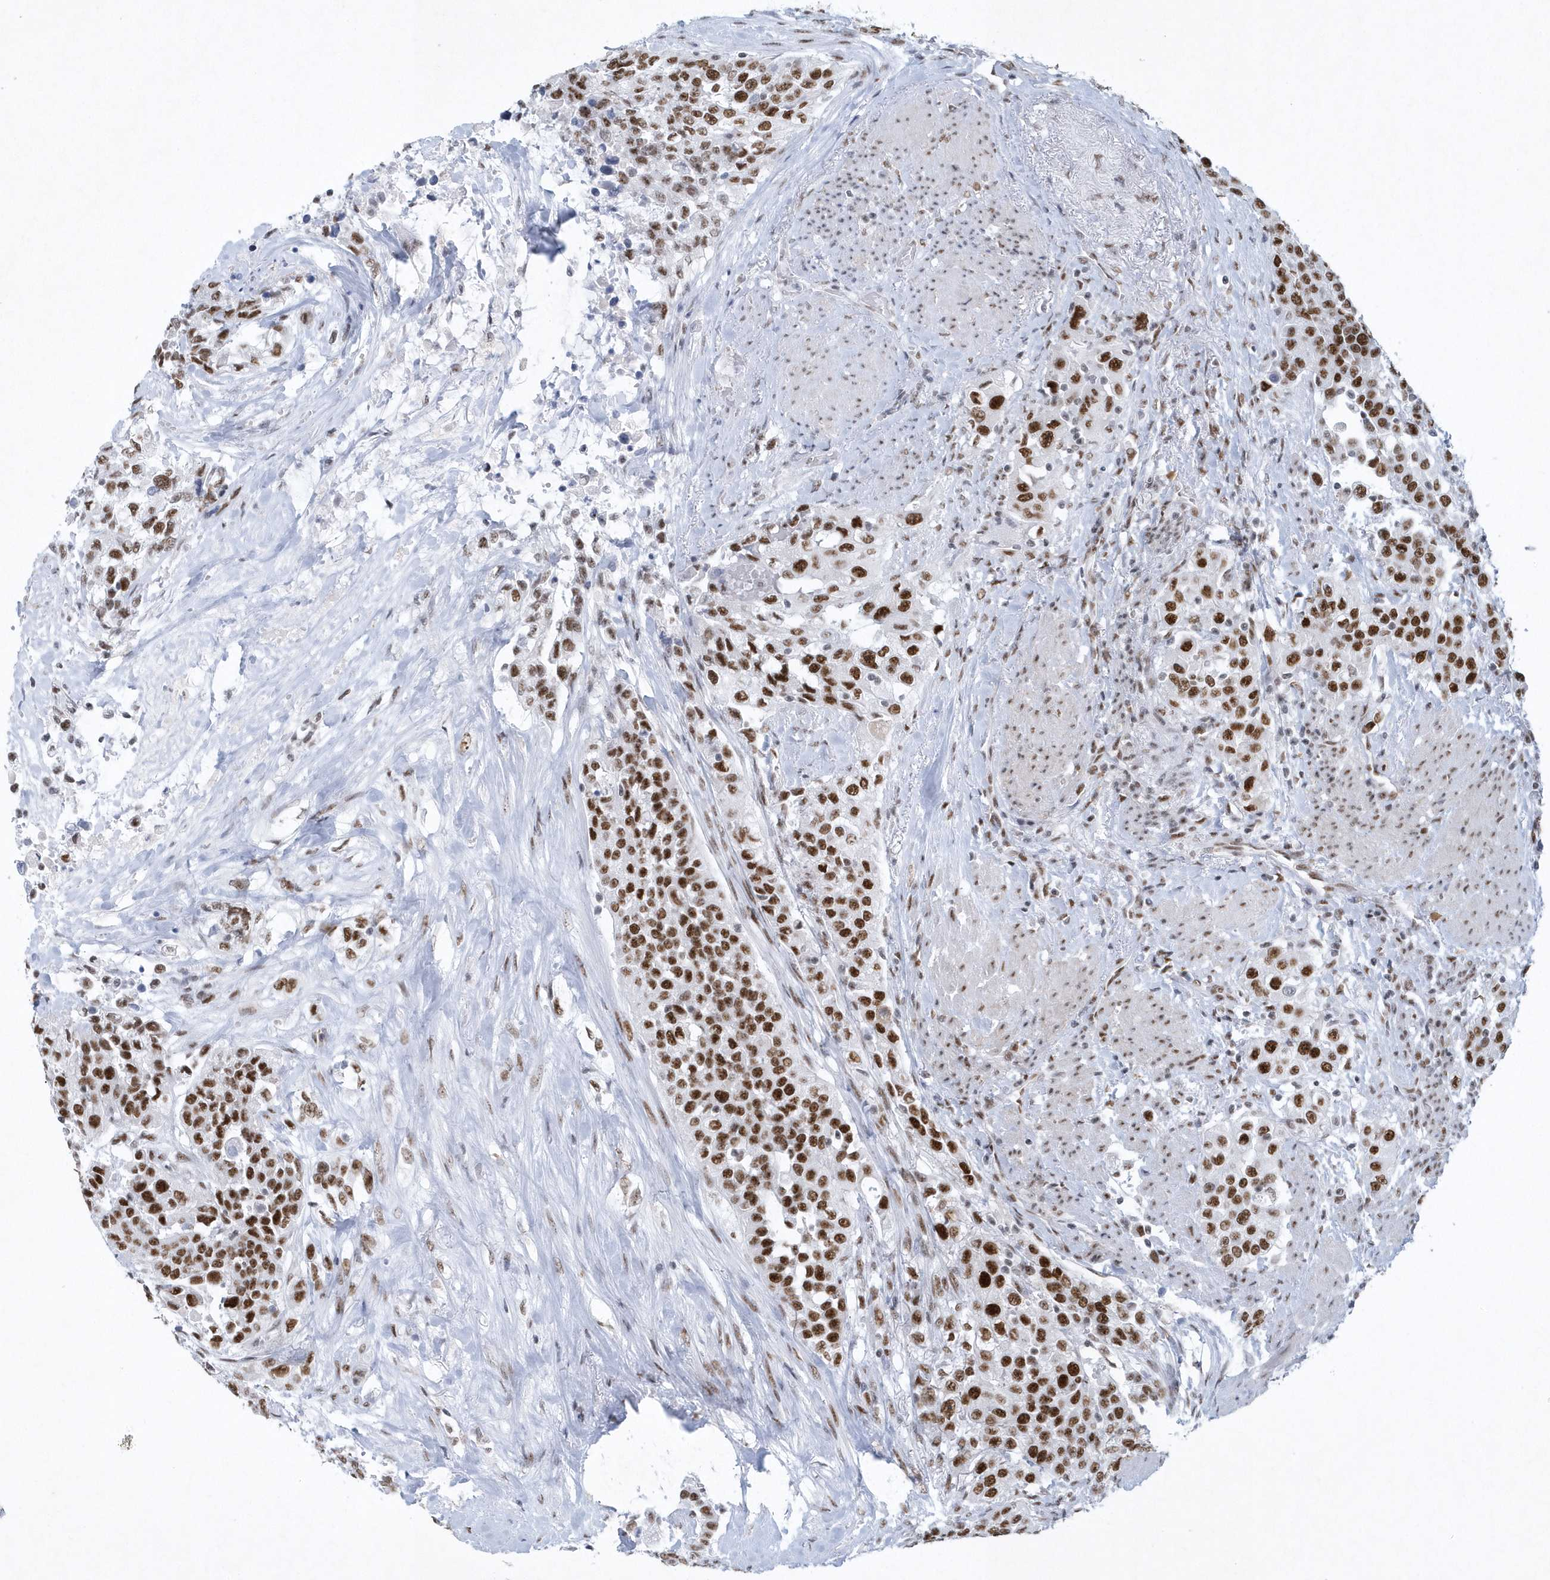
{"staining": {"intensity": "strong", "quantity": ">75%", "location": "nuclear"}, "tissue": "urothelial cancer", "cell_type": "Tumor cells", "image_type": "cancer", "snomed": [{"axis": "morphology", "description": "Urothelial carcinoma, High grade"}, {"axis": "topography", "description": "Urinary bladder"}], "caption": "Immunohistochemical staining of urothelial cancer demonstrates high levels of strong nuclear protein staining in about >75% of tumor cells.", "gene": "DCLRE1A", "patient": {"sex": "female", "age": 80}}